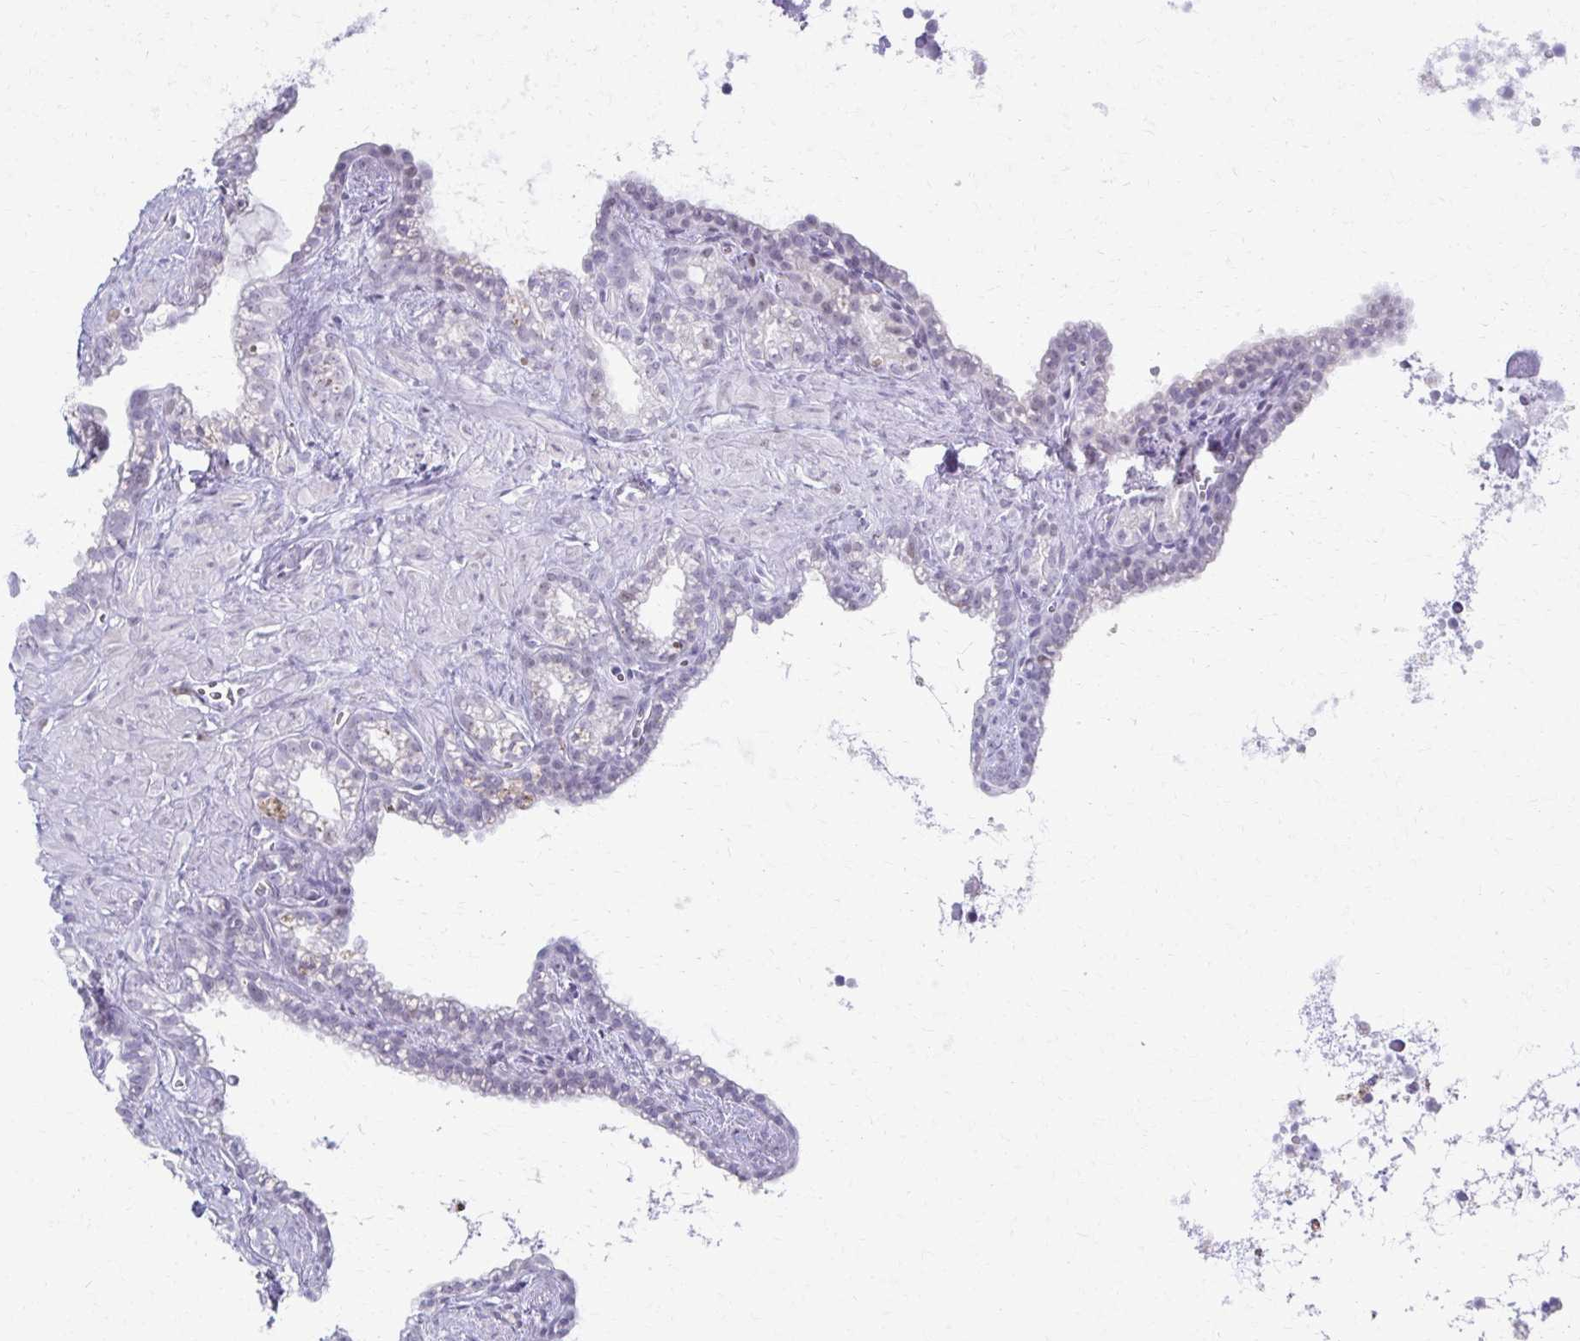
{"staining": {"intensity": "negative", "quantity": "none", "location": "none"}, "tissue": "seminal vesicle", "cell_type": "Glandular cells", "image_type": "normal", "snomed": [{"axis": "morphology", "description": "Normal tissue, NOS"}, {"axis": "topography", "description": "Seminal veicle"}], "caption": "This histopathology image is of benign seminal vesicle stained with immunohistochemistry (IHC) to label a protein in brown with the nuclei are counter-stained blue. There is no staining in glandular cells.", "gene": "MORC4", "patient": {"sex": "male", "age": 76}}